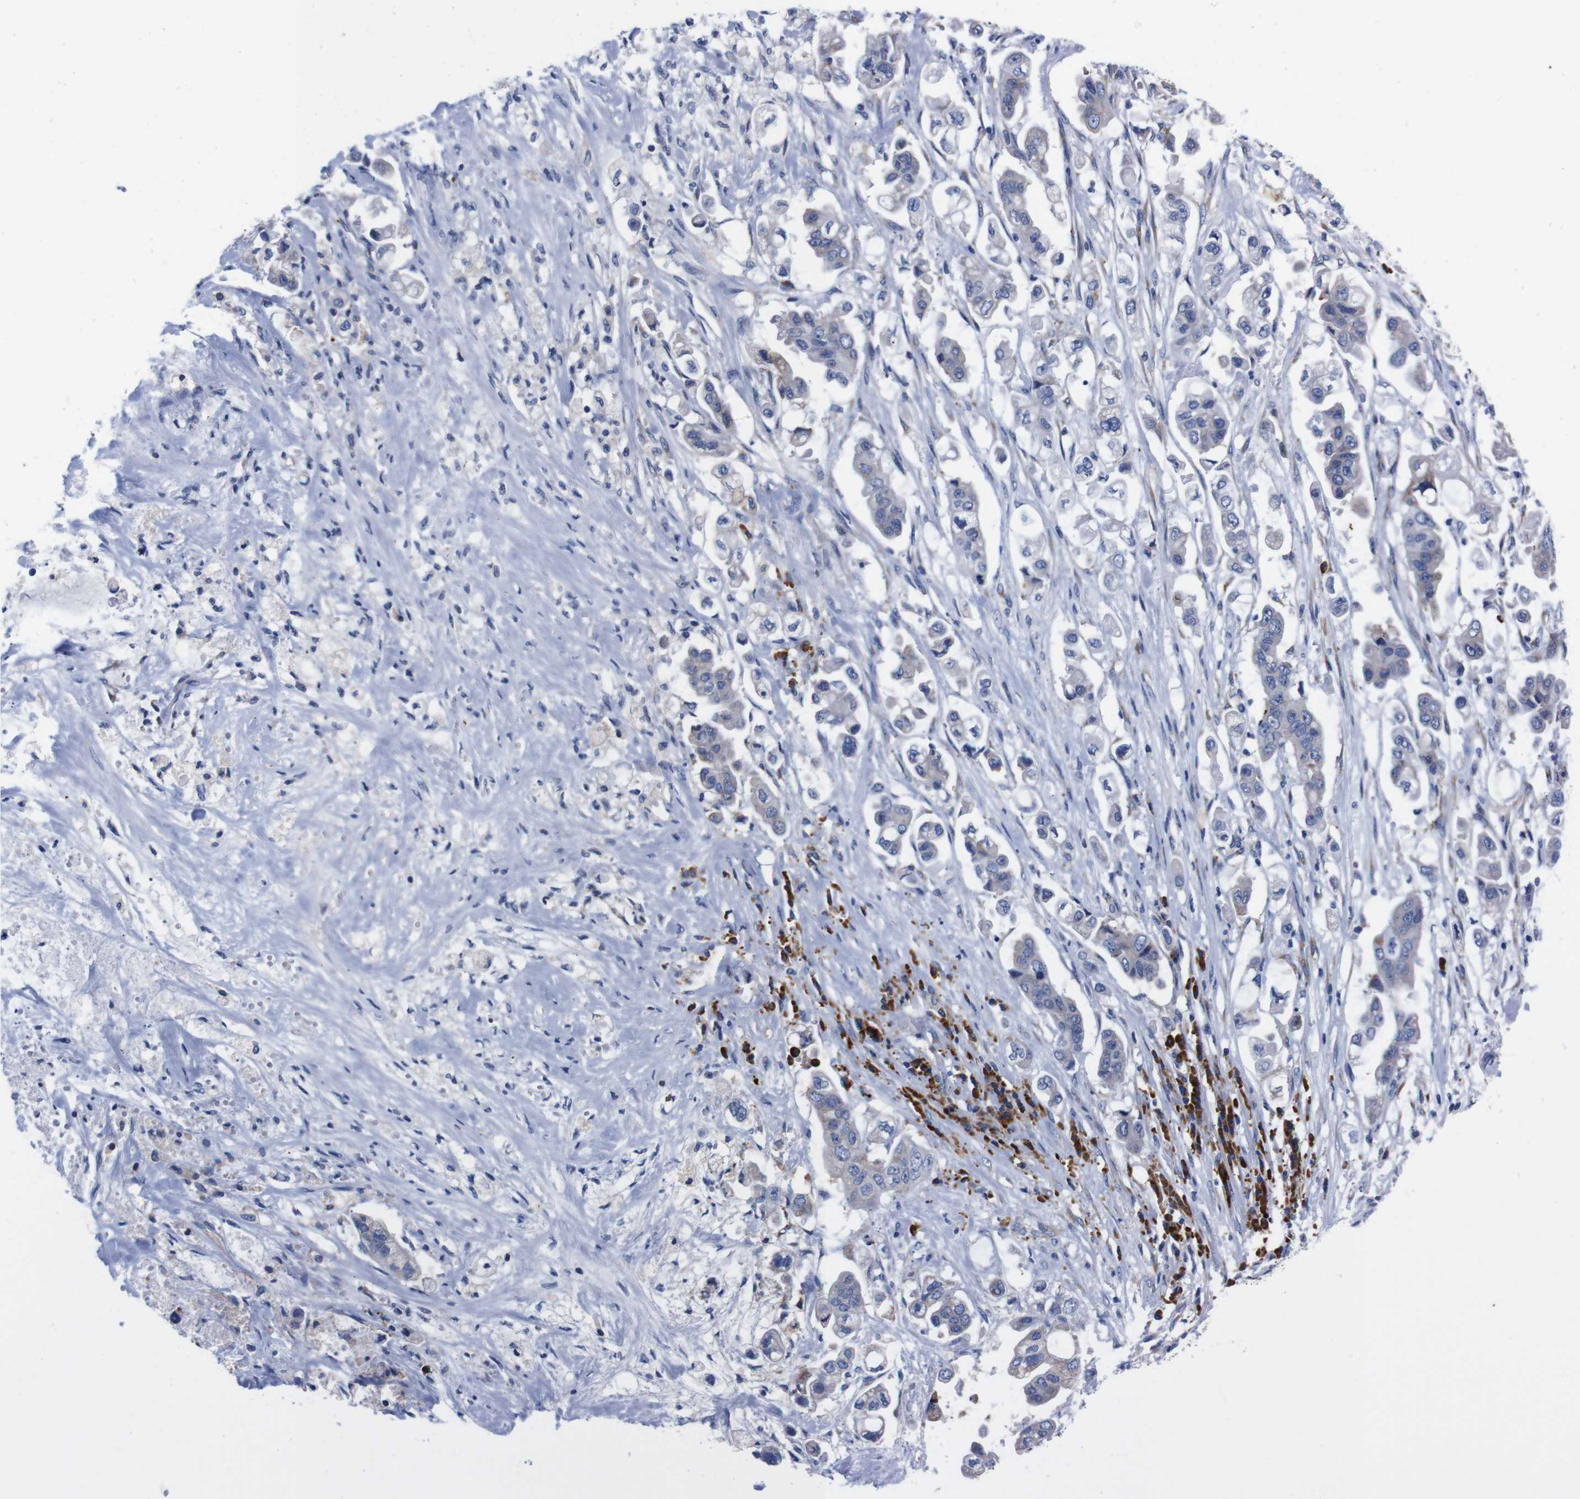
{"staining": {"intensity": "negative", "quantity": "none", "location": "none"}, "tissue": "stomach cancer", "cell_type": "Tumor cells", "image_type": "cancer", "snomed": [{"axis": "morphology", "description": "Adenocarcinoma, NOS"}, {"axis": "topography", "description": "Stomach"}], "caption": "Stomach cancer (adenocarcinoma) was stained to show a protein in brown. There is no significant expression in tumor cells.", "gene": "NEBL", "patient": {"sex": "male", "age": 62}}